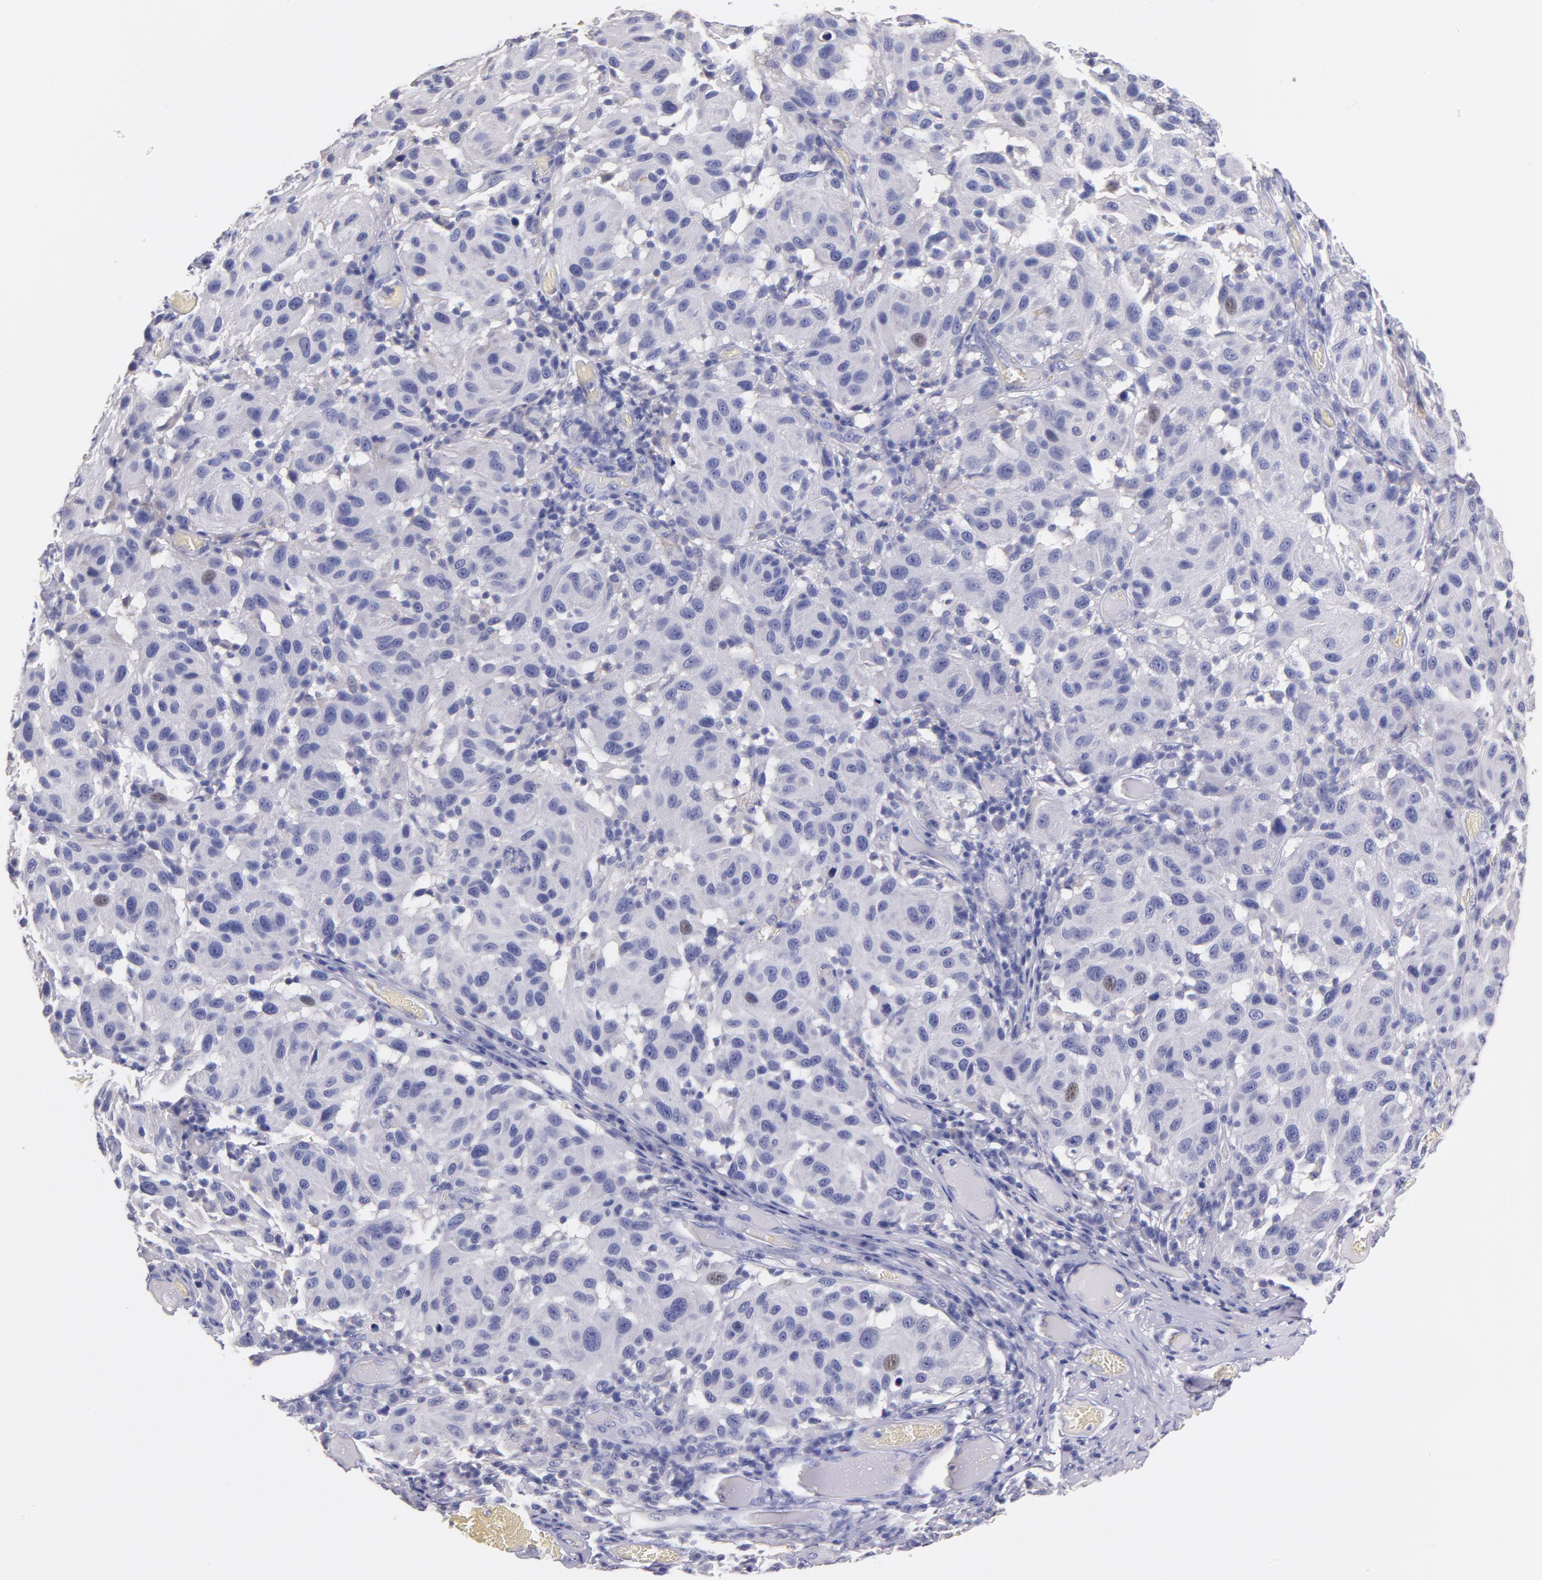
{"staining": {"intensity": "weak", "quantity": "<25%", "location": "nuclear"}, "tissue": "melanoma", "cell_type": "Tumor cells", "image_type": "cancer", "snomed": [{"axis": "morphology", "description": "Malignant melanoma, NOS"}, {"axis": "topography", "description": "Skin"}], "caption": "DAB immunohistochemical staining of human melanoma displays no significant positivity in tumor cells.", "gene": "CD44", "patient": {"sex": "female", "age": 77}}